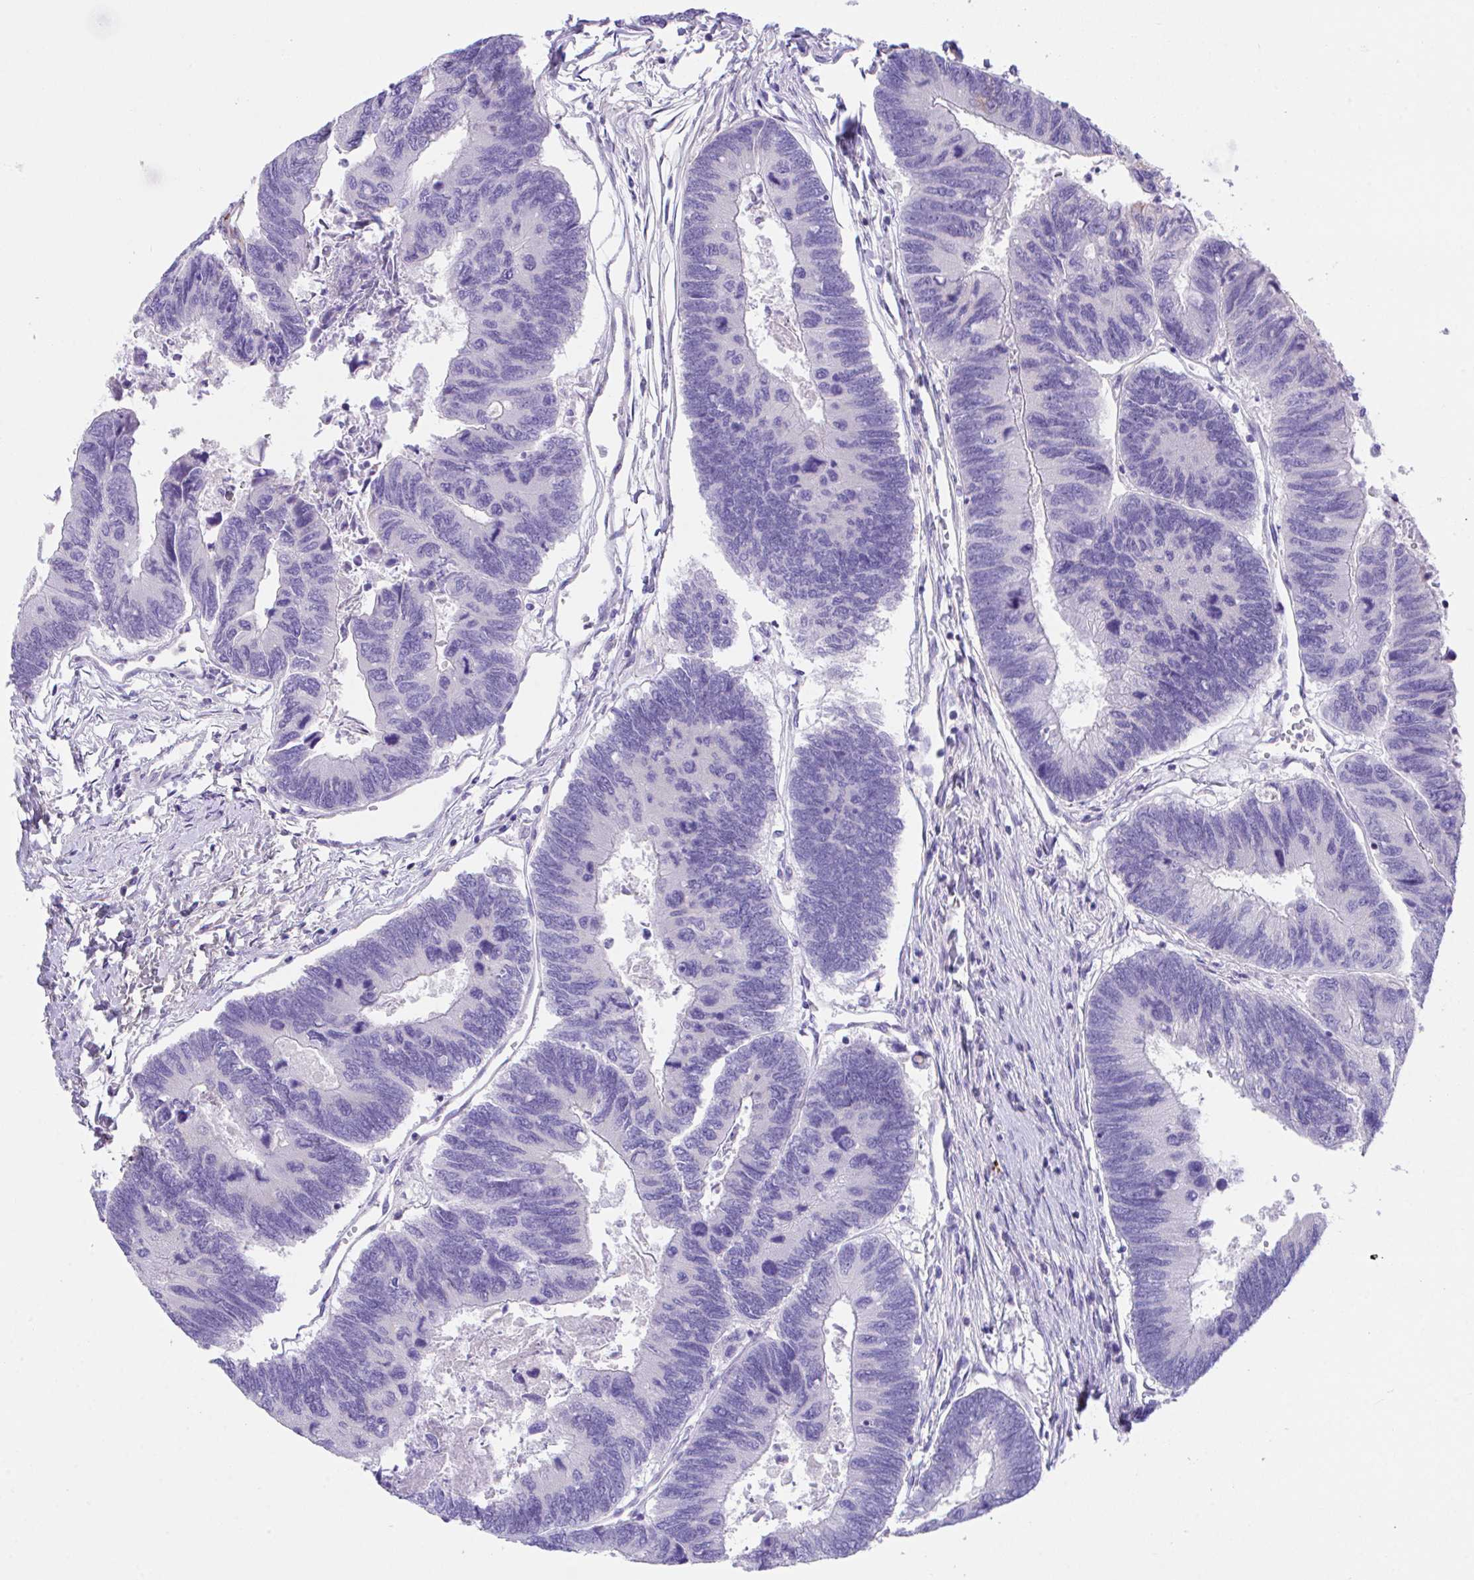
{"staining": {"intensity": "negative", "quantity": "none", "location": "none"}, "tissue": "colorectal cancer", "cell_type": "Tumor cells", "image_type": "cancer", "snomed": [{"axis": "morphology", "description": "Adenocarcinoma, NOS"}, {"axis": "topography", "description": "Colon"}], "caption": "High magnification brightfield microscopy of colorectal cancer stained with DAB (3,3'-diaminobenzidine) (brown) and counterstained with hematoxylin (blue): tumor cells show no significant staining.", "gene": "SLC16A6", "patient": {"sex": "female", "age": 67}}